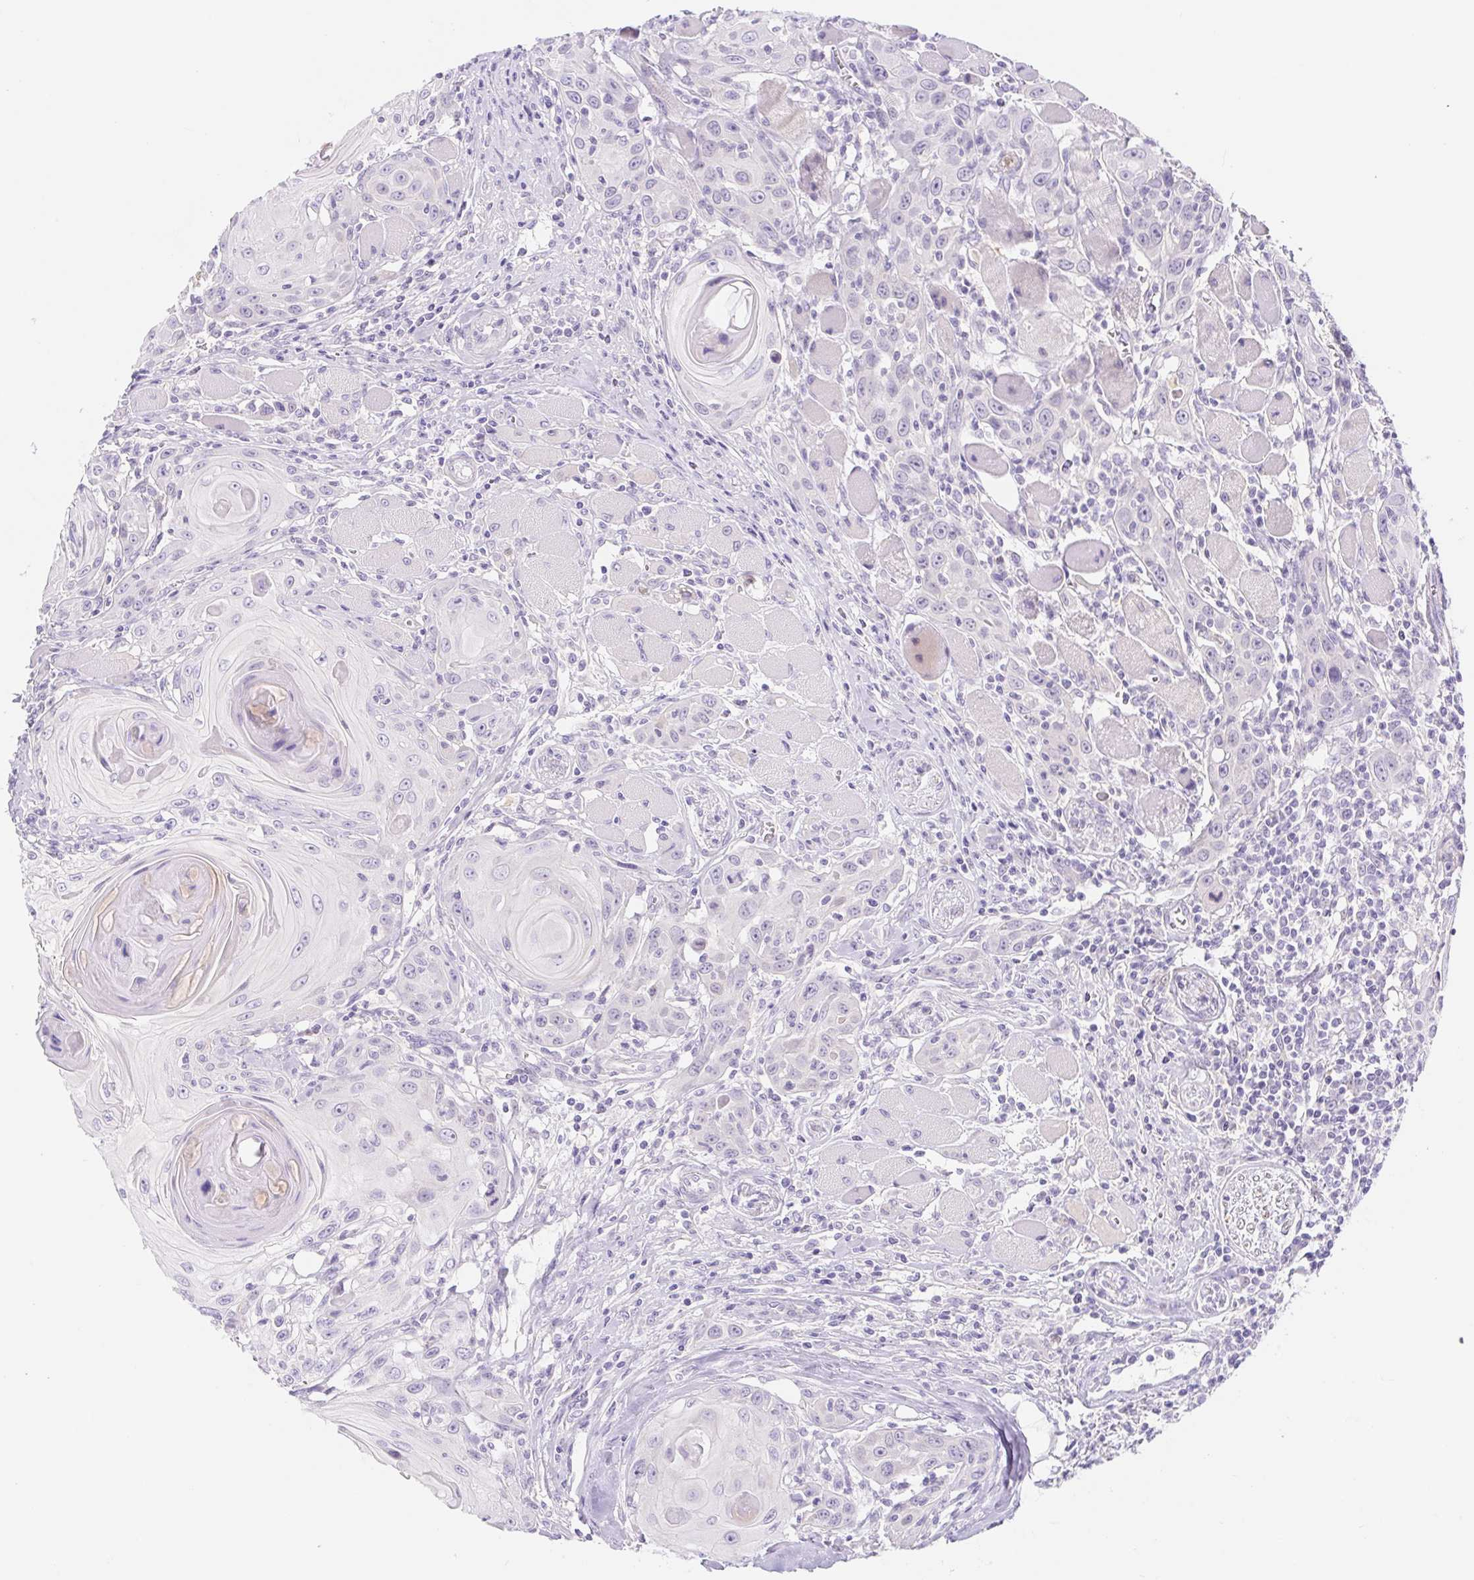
{"staining": {"intensity": "negative", "quantity": "none", "location": "none"}, "tissue": "head and neck cancer", "cell_type": "Tumor cells", "image_type": "cancer", "snomed": [{"axis": "morphology", "description": "Squamous cell carcinoma, NOS"}, {"axis": "topography", "description": "Head-Neck"}], "caption": "Tumor cells are negative for protein expression in human head and neck cancer.", "gene": "DYNC2LI1", "patient": {"sex": "female", "age": 80}}